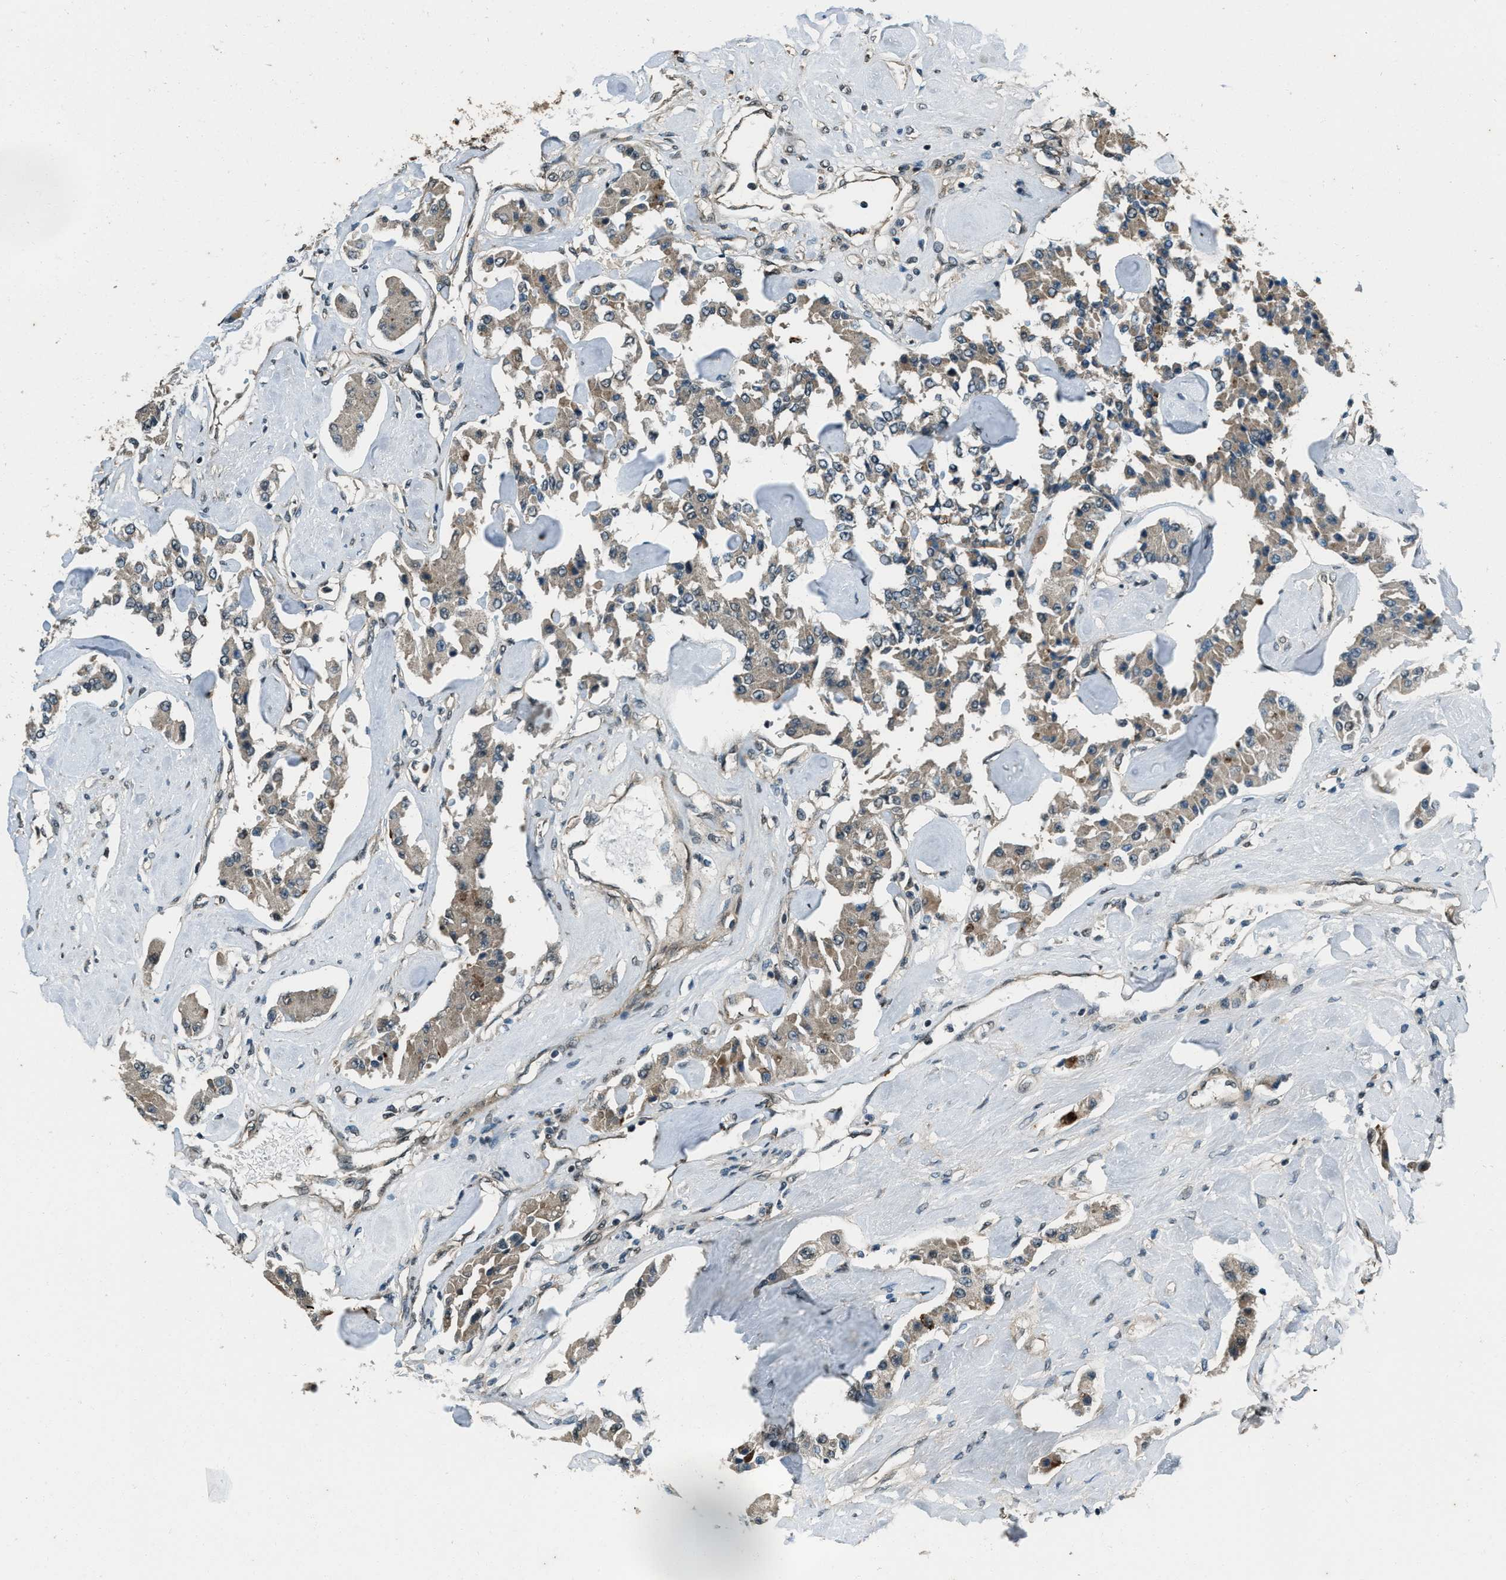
{"staining": {"intensity": "weak", "quantity": ">75%", "location": "cytoplasmic/membranous"}, "tissue": "carcinoid", "cell_type": "Tumor cells", "image_type": "cancer", "snomed": [{"axis": "morphology", "description": "Carcinoid, malignant, NOS"}, {"axis": "topography", "description": "Pancreas"}], "caption": "Weak cytoplasmic/membranous staining is identified in about >75% of tumor cells in malignant carcinoid. Immunohistochemistry stains the protein in brown and the nuclei are stained blue.", "gene": "SVIL", "patient": {"sex": "male", "age": 41}}